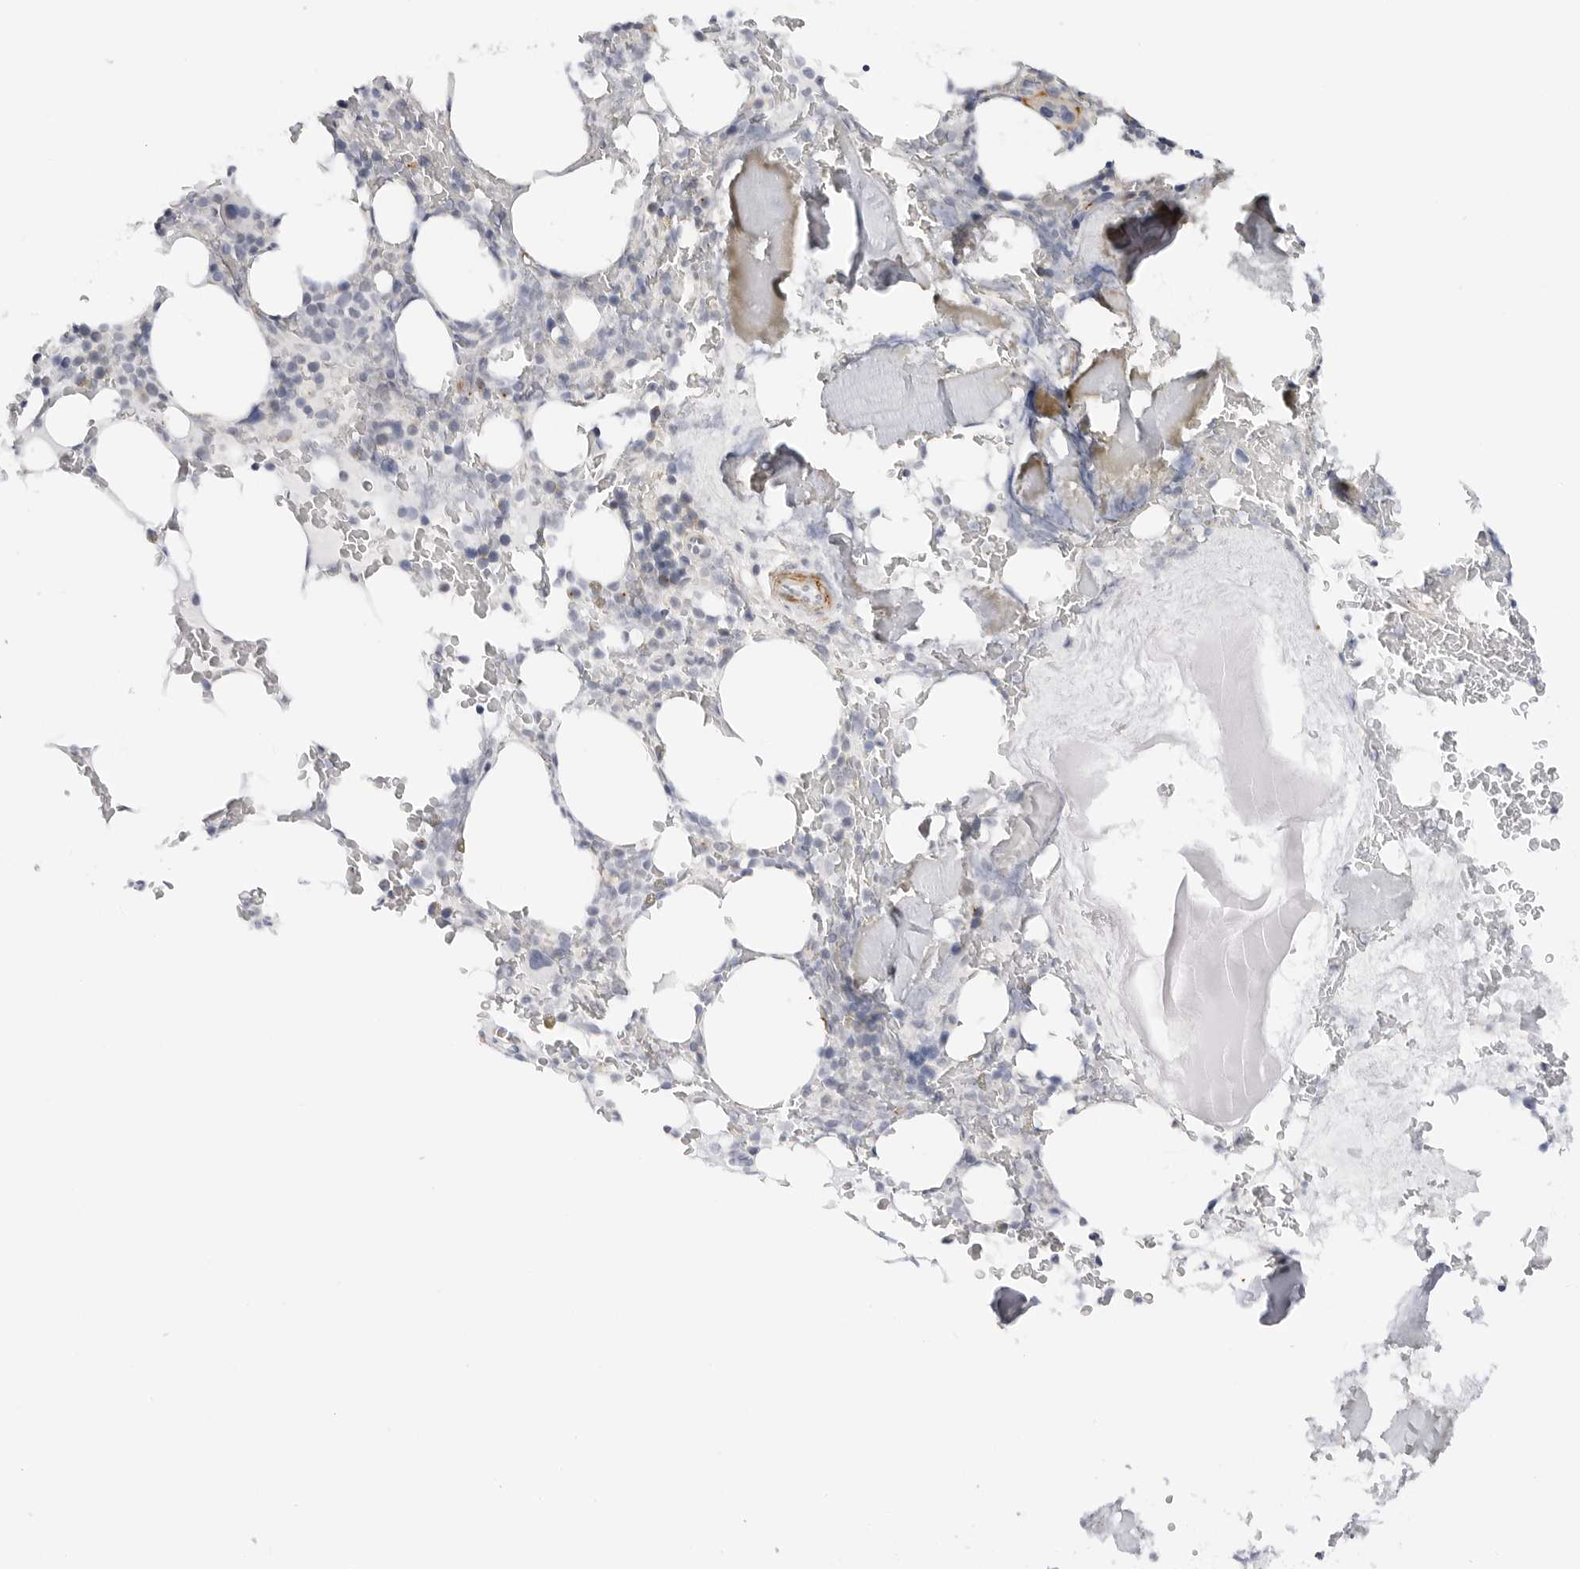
{"staining": {"intensity": "moderate", "quantity": "<25%", "location": "cytoplasmic/membranous"}, "tissue": "bone marrow", "cell_type": "Hematopoietic cells", "image_type": "normal", "snomed": [{"axis": "morphology", "description": "Normal tissue, NOS"}, {"axis": "topography", "description": "Bone marrow"}], "caption": "Immunohistochemistry (IHC) (DAB) staining of unremarkable human bone marrow exhibits moderate cytoplasmic/membranous protein expression in approximately <25% of hematopoietic cells.", "gene": "MAP2K5", "patient": {"sex": "male", "age": 58}}